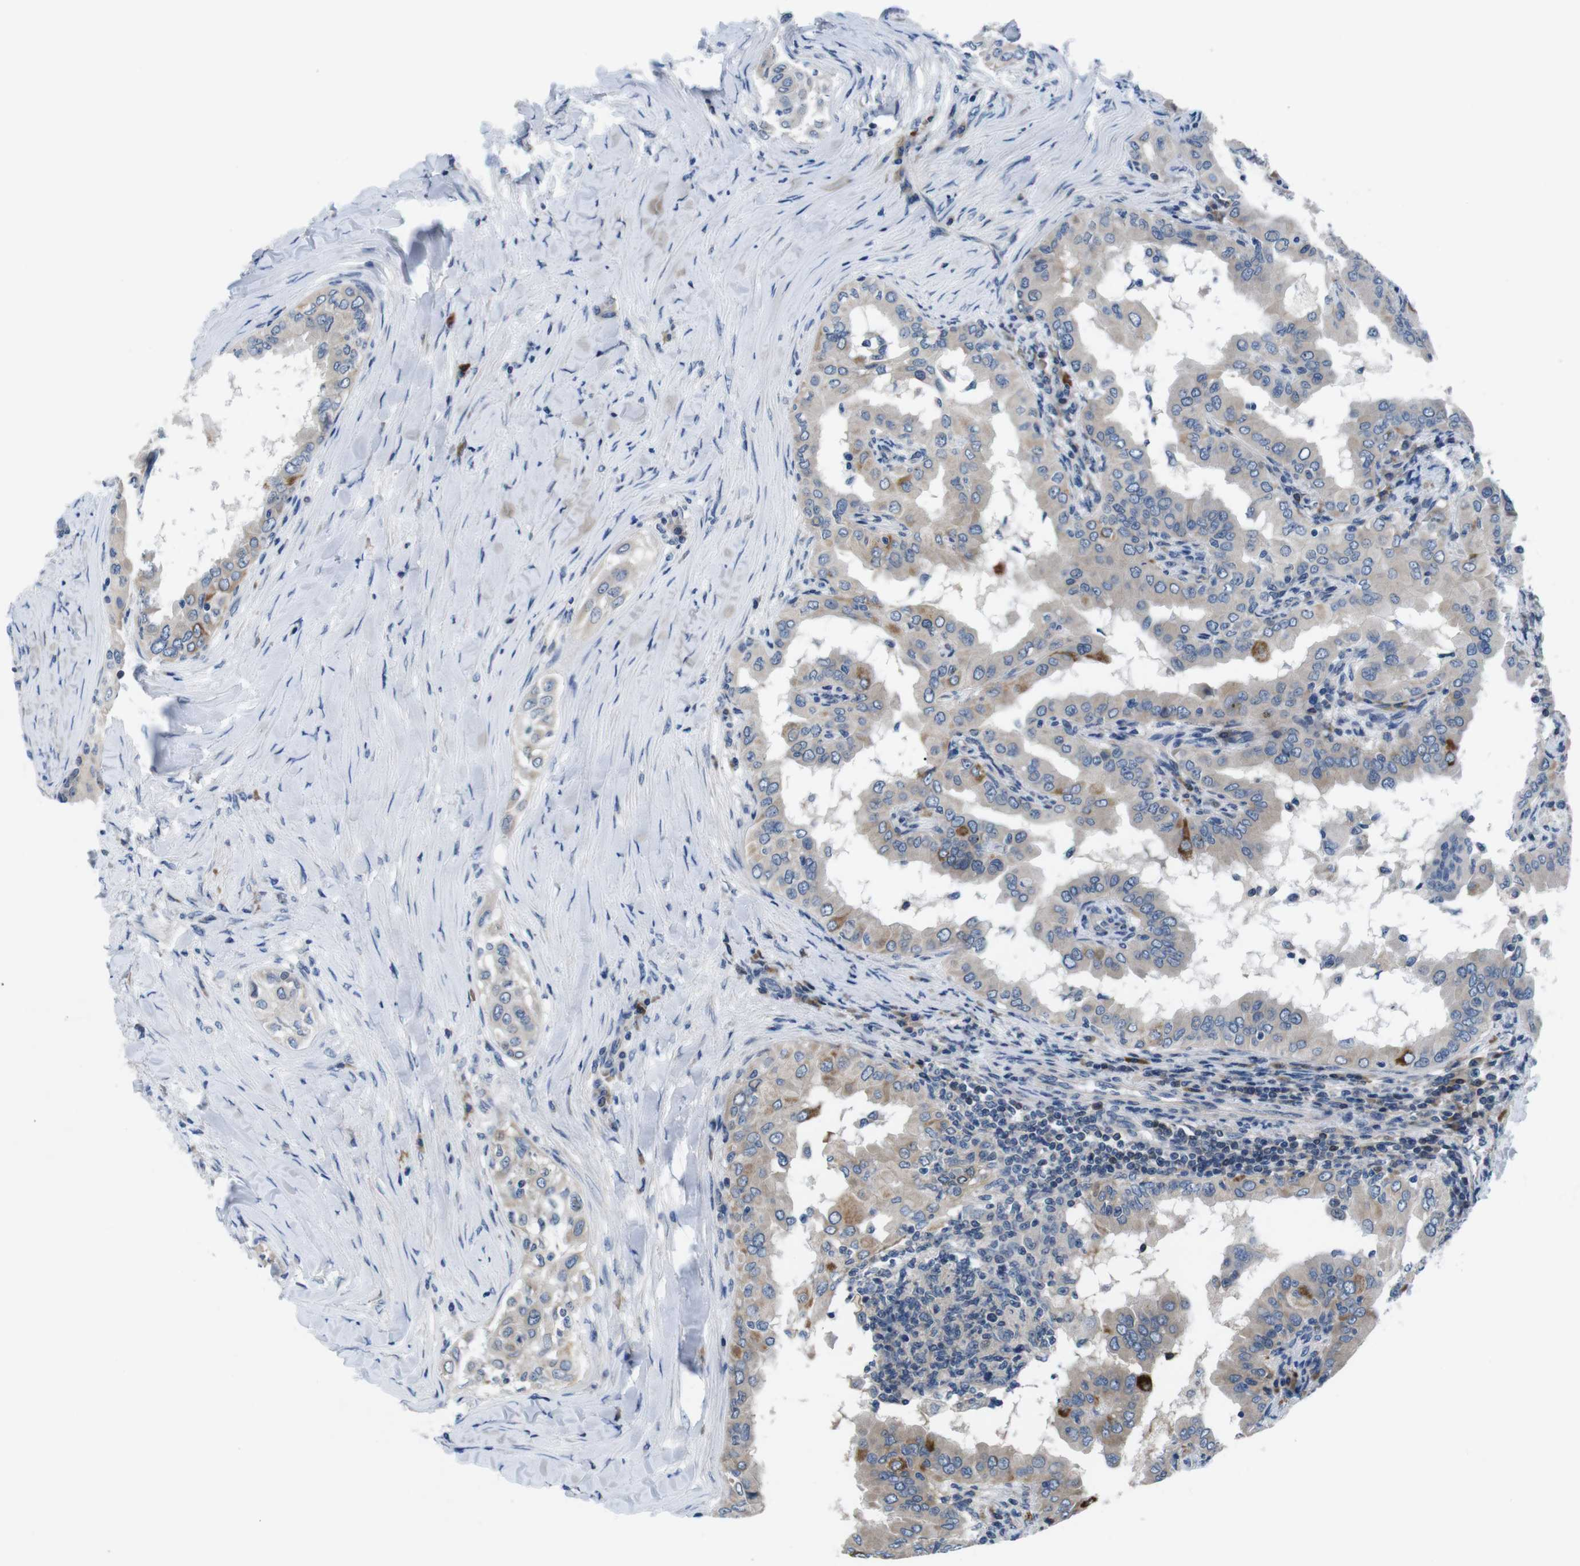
{"staining": {"intensity": "weak", "quantity": ">75%", "location": "cytoplasmic/membranous"}, "tissue": "thyroid cancer", "cell_type": "Tumor cells", "image_type": "cancer", "snomed": [{"axis": "morphology", "description": "Papillary adenocarcinoma, NOS"}, {"axis": "topography", "description": "Thyroid gland"}], "caption": "Brown immunohistochemical staining in human thyroid papillary adenocarcinoma shows weak cytoplasmic/membranous expression in approximately >75% of tumor cells. Nuclei are stained in blue.", "gene": "JAK1", "patient": {"sex": "male", "age": 33}}